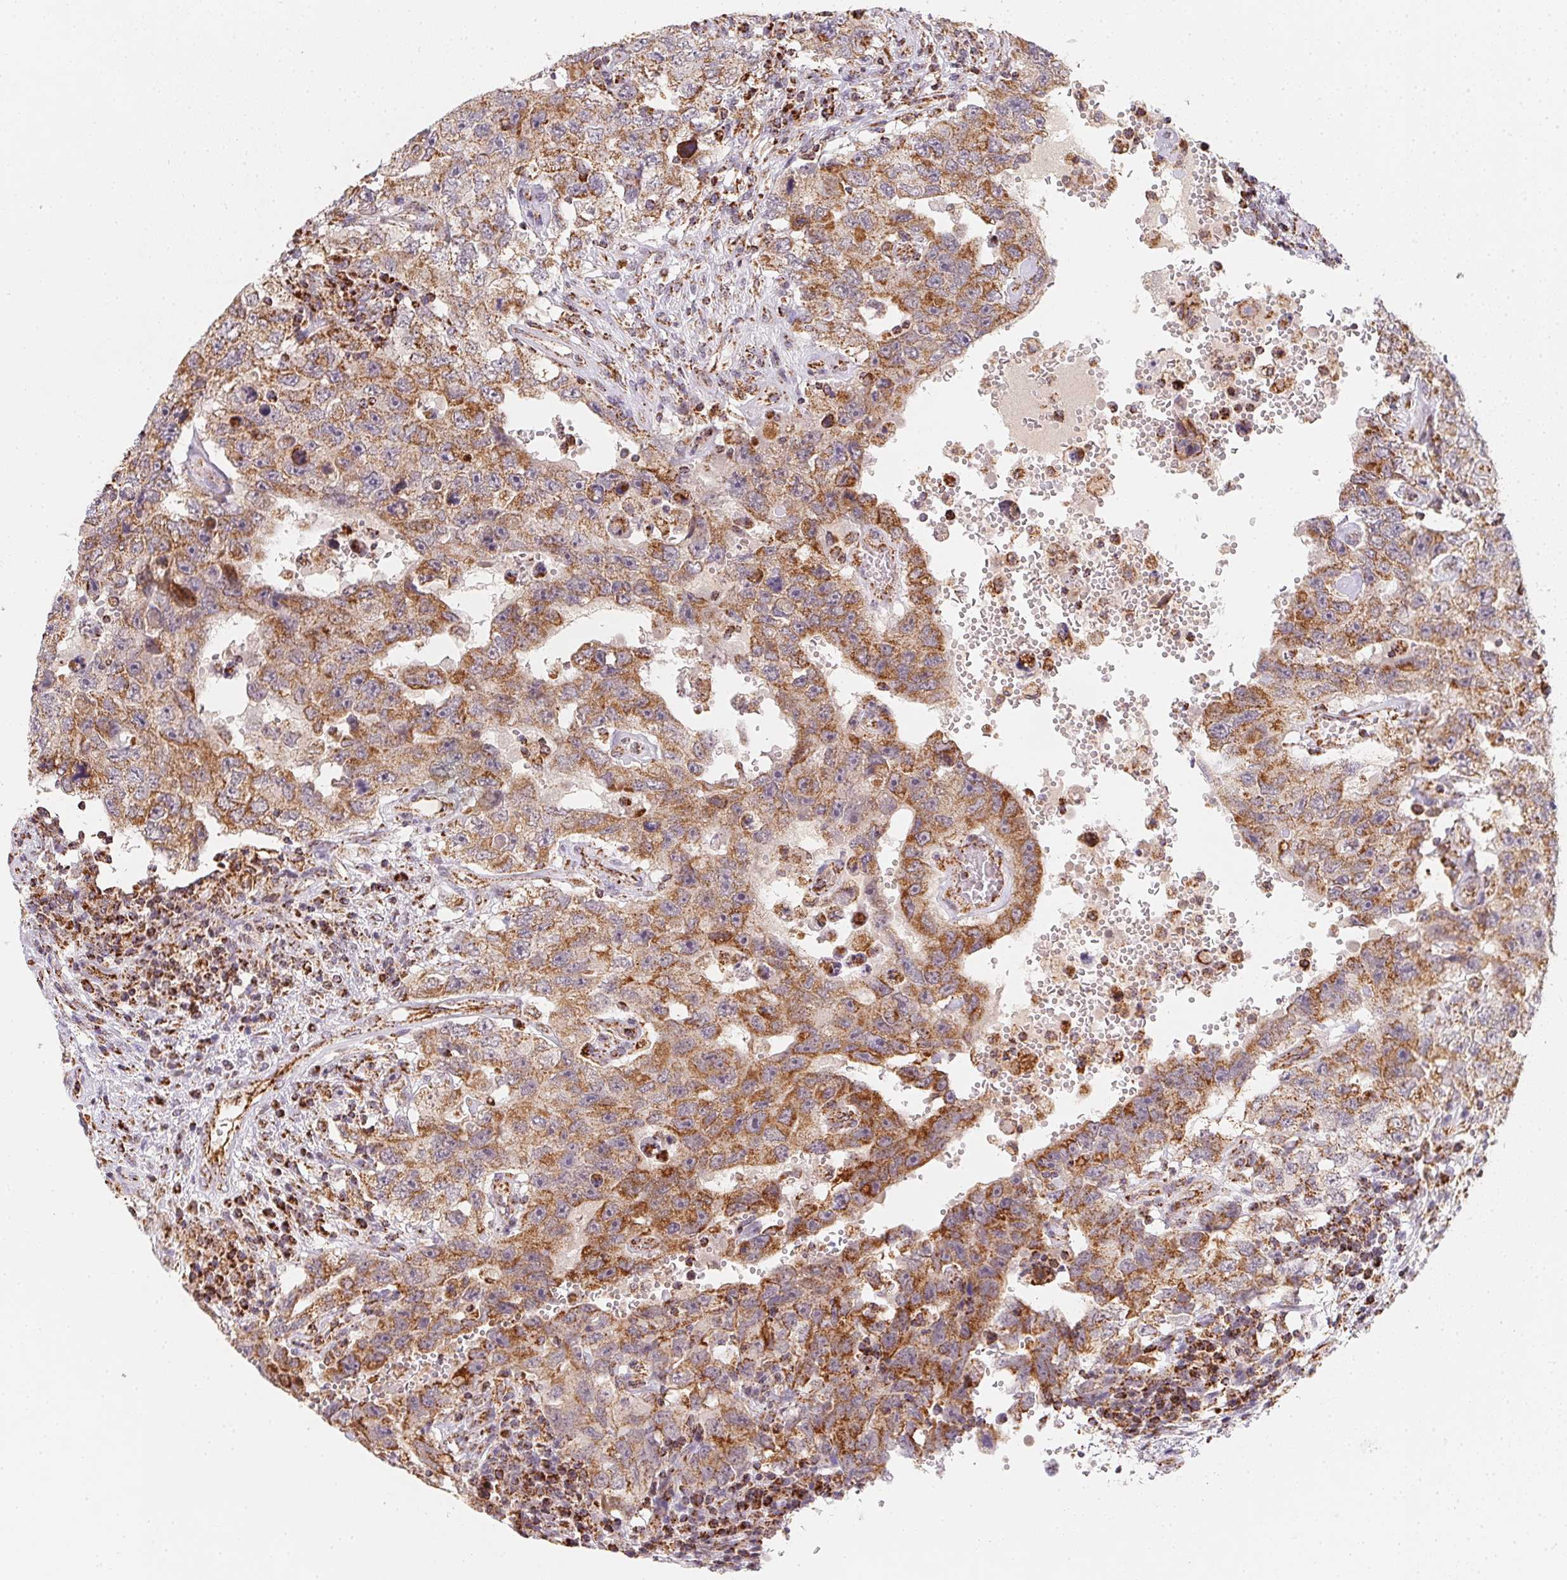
{"staining": {"intensity": "moderate", "quantity": ">75%", "location": "cytoplasmic/membranous"}, "tissue": "testis cancer", "cell_type": "Tumor cells", "image_type": "cancer", "snomed": [{"axis": "morphology", "description": "Carcinoma, Embryonal, NOS"}, {"axis": "topography", "description": "Testis"}], "caption": "Testis embryonal carcinoma stained with a brown dye shows moderate cytoplasmic/membranous positive expression in approximately >75% of tumor cells.", "gene": "NDUFS6", "patient": {"sex": "male", "age": 26}}